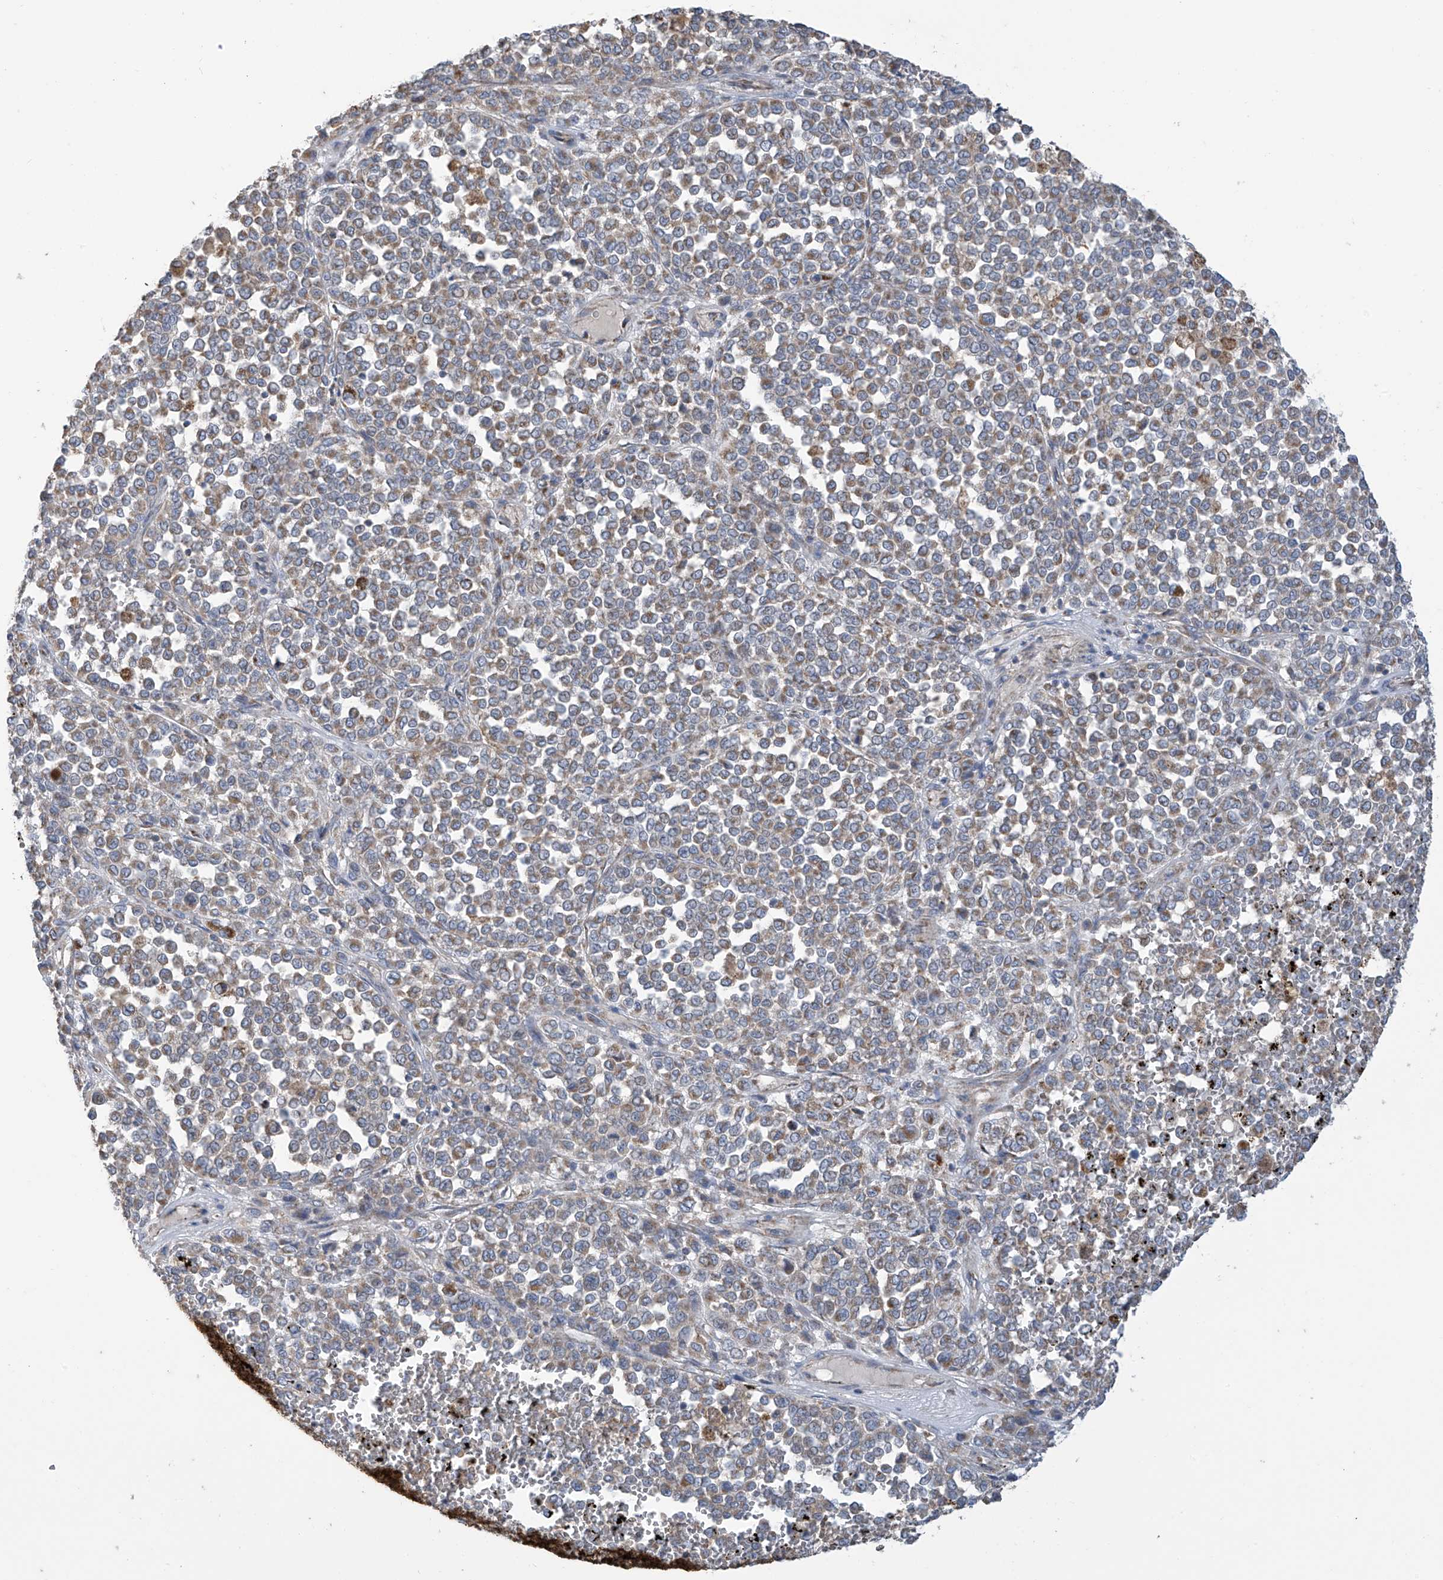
{"staining": {"intensity": "moderate", "quantity": "25%-75%", "location": "cytoplasmic/membranous"}, "tissue": "melanoma", "cell_type": "Tumor cells", "image_type": "cancer", "snomed": [{"axis": "morphology", "description": "Malignant melanoma, Metastatic site"}, {"axis": "topography", "description": "Pancreas"}], "caption": "Immunohistochemical staining of human malignant melanoma (metastatic site) shows medium levels of moderate cytoplasmic/membranous protein expression in approximately 25%-75% of tumor cells. (IHC, brightfield microscopy, high magnification).", "gene": "PNPT1", "patient": {"sex": "female", "age": 30}}